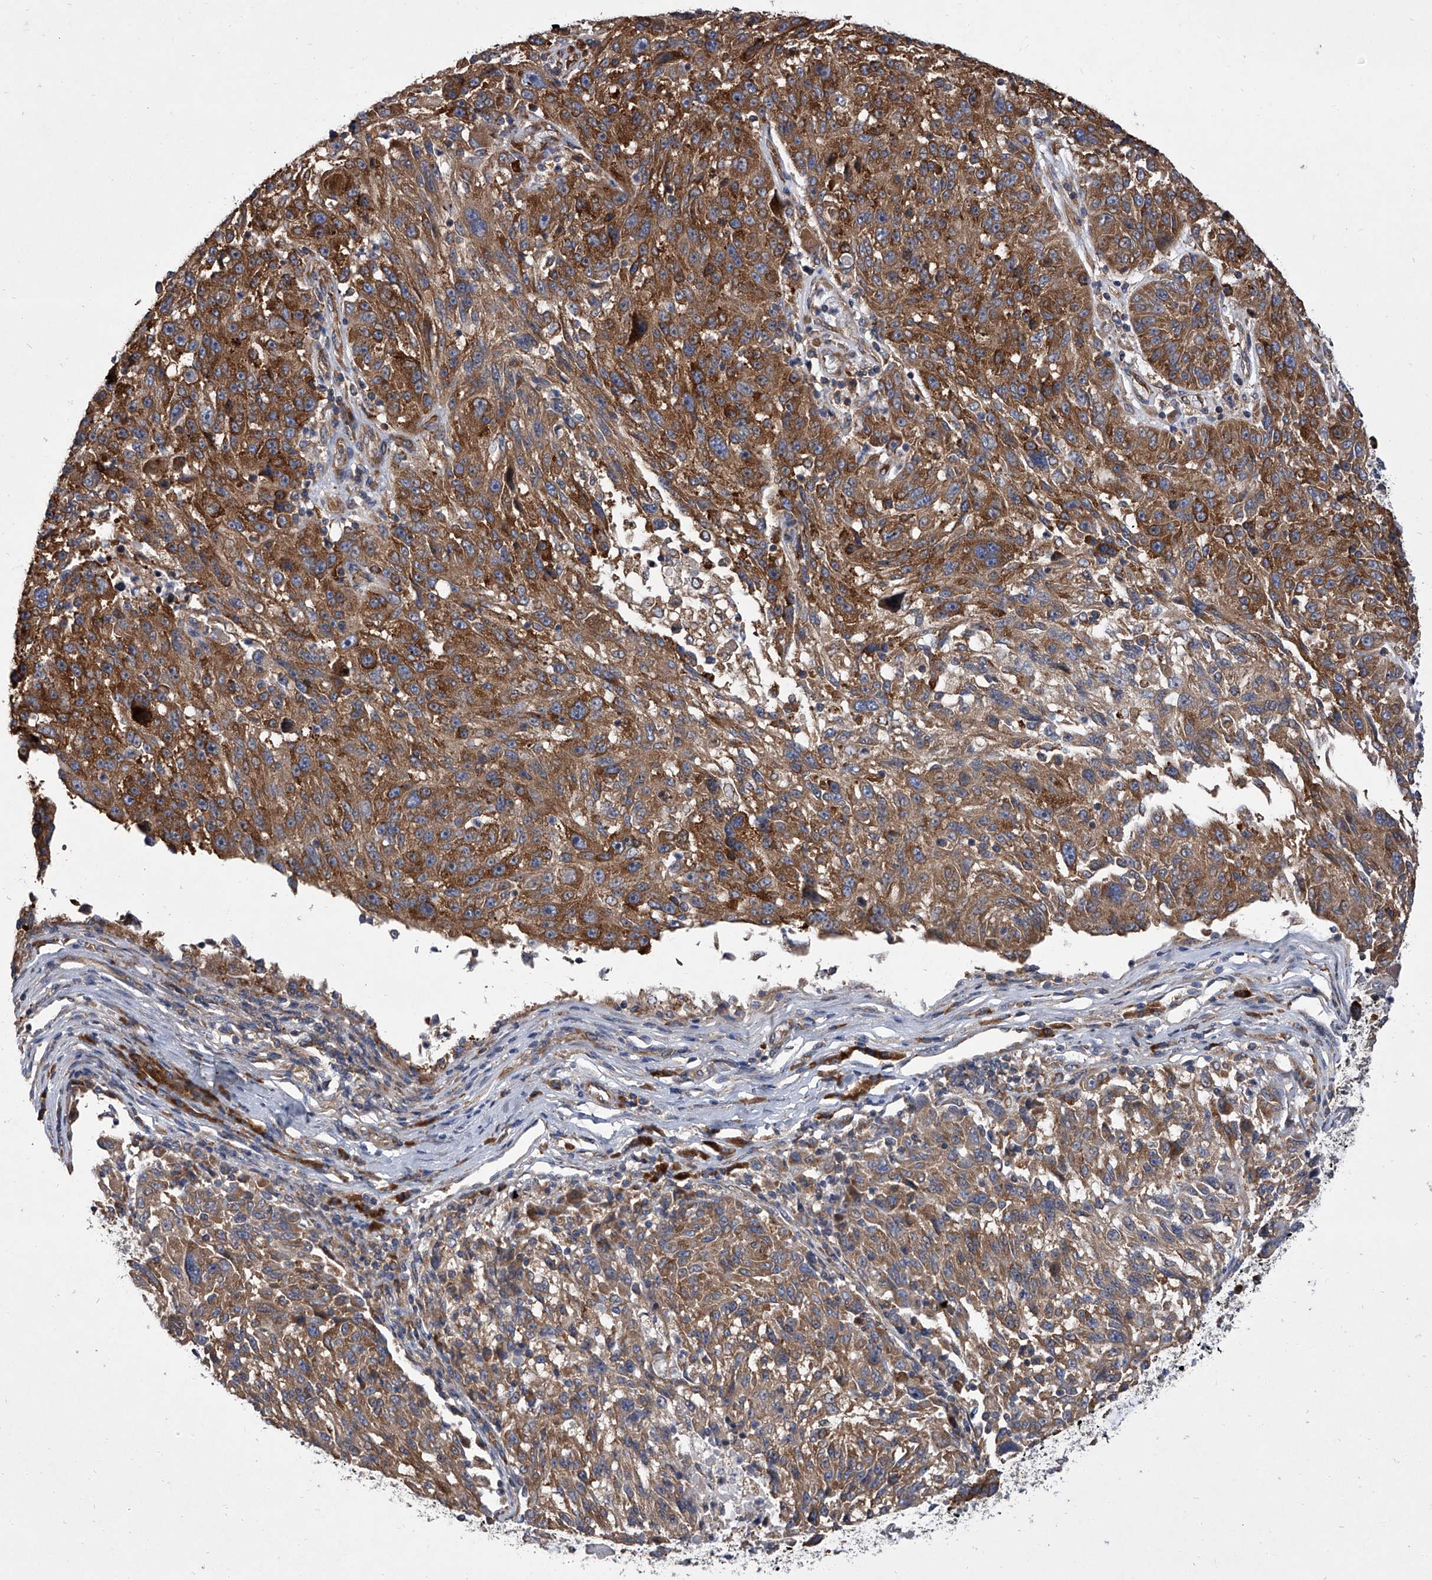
{"staining": {"intensity": "moderate", "quantity": ">75%", "location": "cytoplasmic/membranous"}, "tissue": "melanoma", "cell_type": "Tumor cells", "image_type": "cancer", "snomed": [{"axis": "morphology", "description": "Malignant melanoma, NOS"}, {"axis": "topography", "description": "Skin"}], "caption": "Immunohistochemical staining of human malignant melanoma displays medium levels of moderate cytoplasmic/membranous positivity in approximately >75% of tumor cells.", "gene": "EIF2S2", "patient": {"sex": "male", "age": 53}}